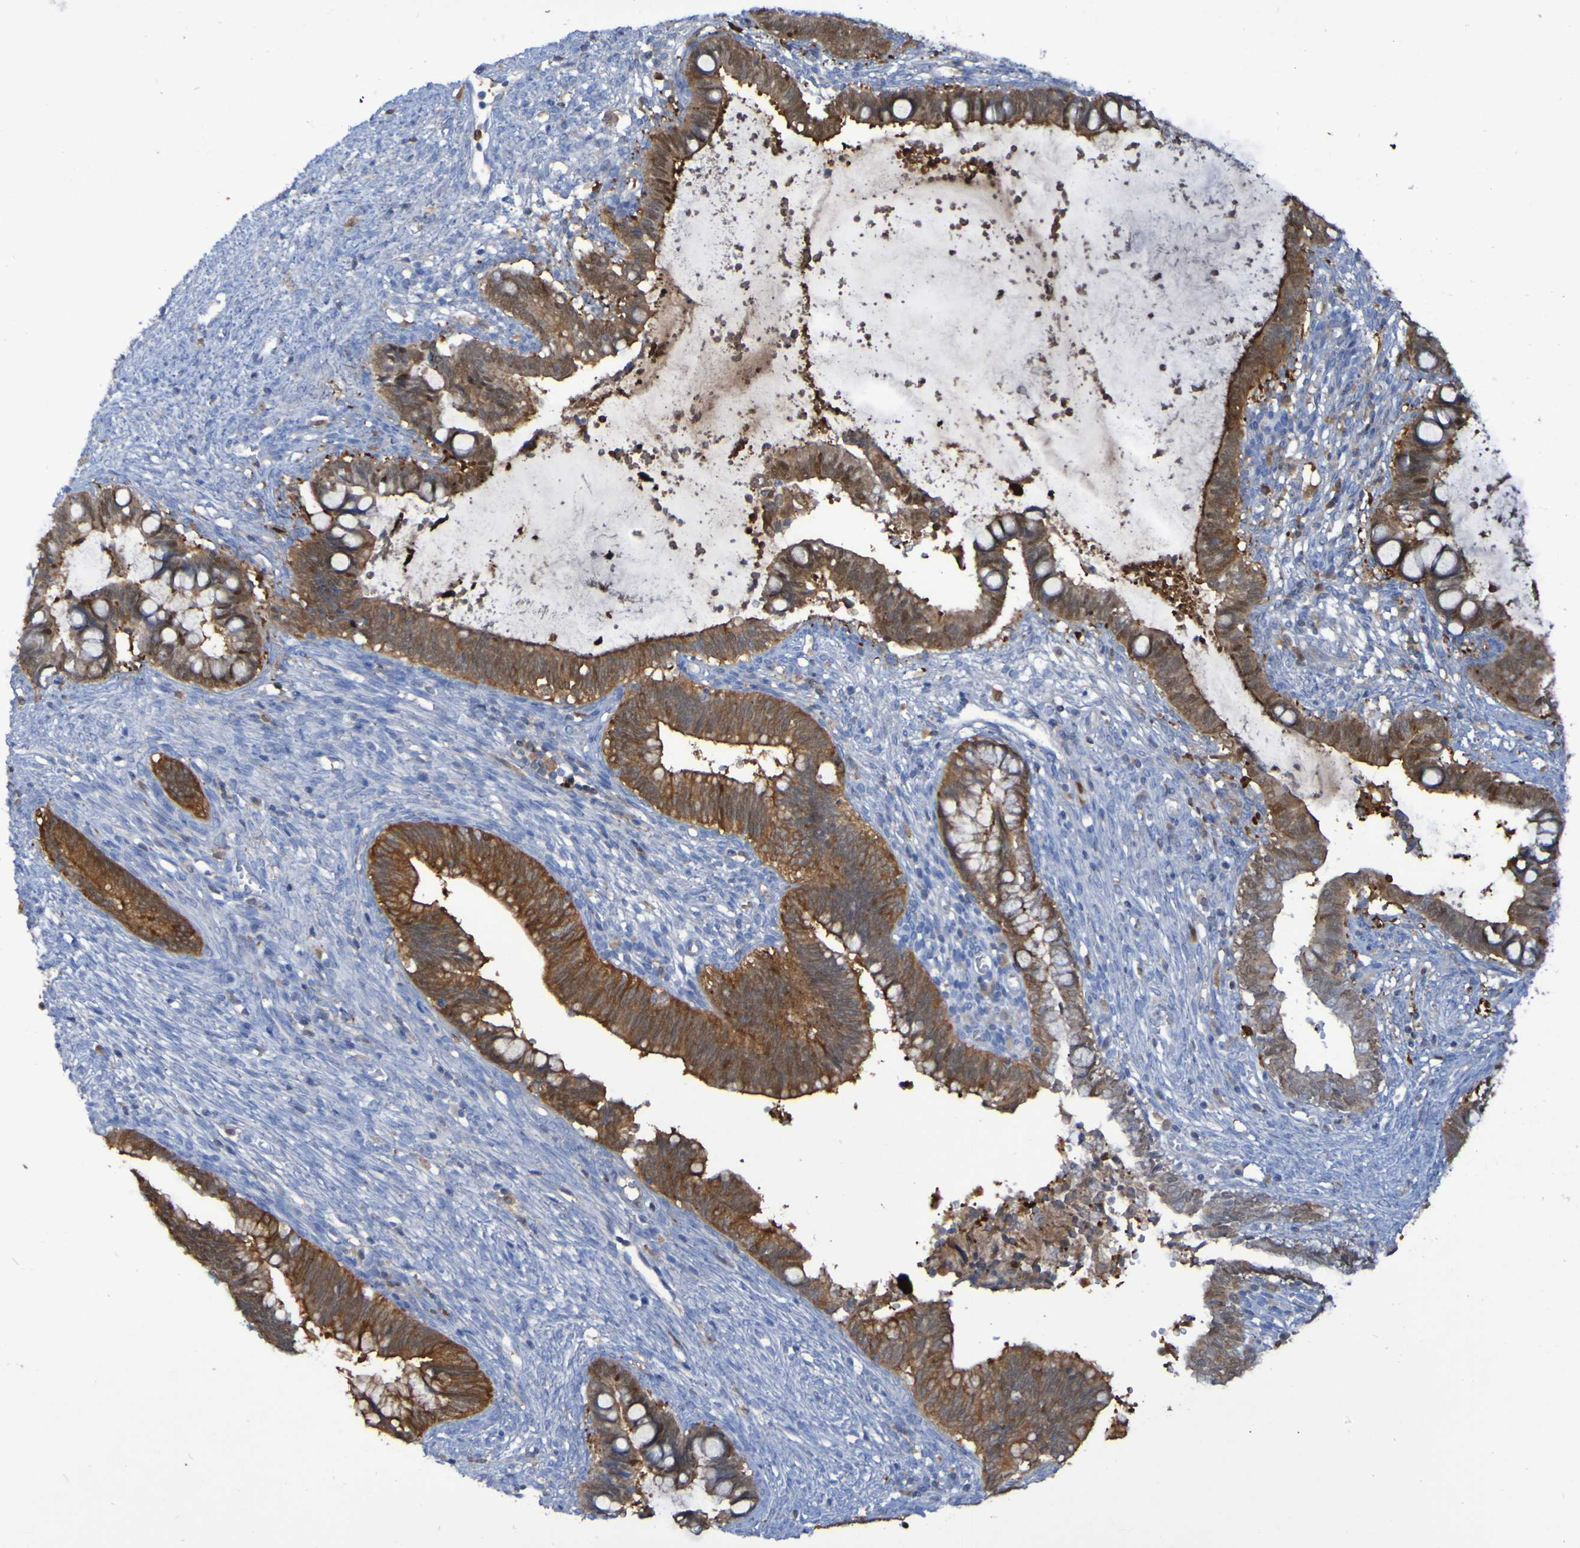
{"staining": {"intensity": "moderate", "quantity": ">75%", "location": "cytoplasmic/membranous"}, "tissue": "cervical cancer", "cell_type": "Tumor cells", "image_type": "cancer", "snomed": [{"axis": "morphology", "description": "Adenocarcinoma, NOS"}, {"axis": "topography", "description": "Cervix"}], "caption": "Moderate cytoplasmic/membranous protein staining is appreciated in about >75% of tumor cells in adenocarcinoma (cervical).", "gene": "MPPE1", "patient": {"sex": "female", "age": 44}}